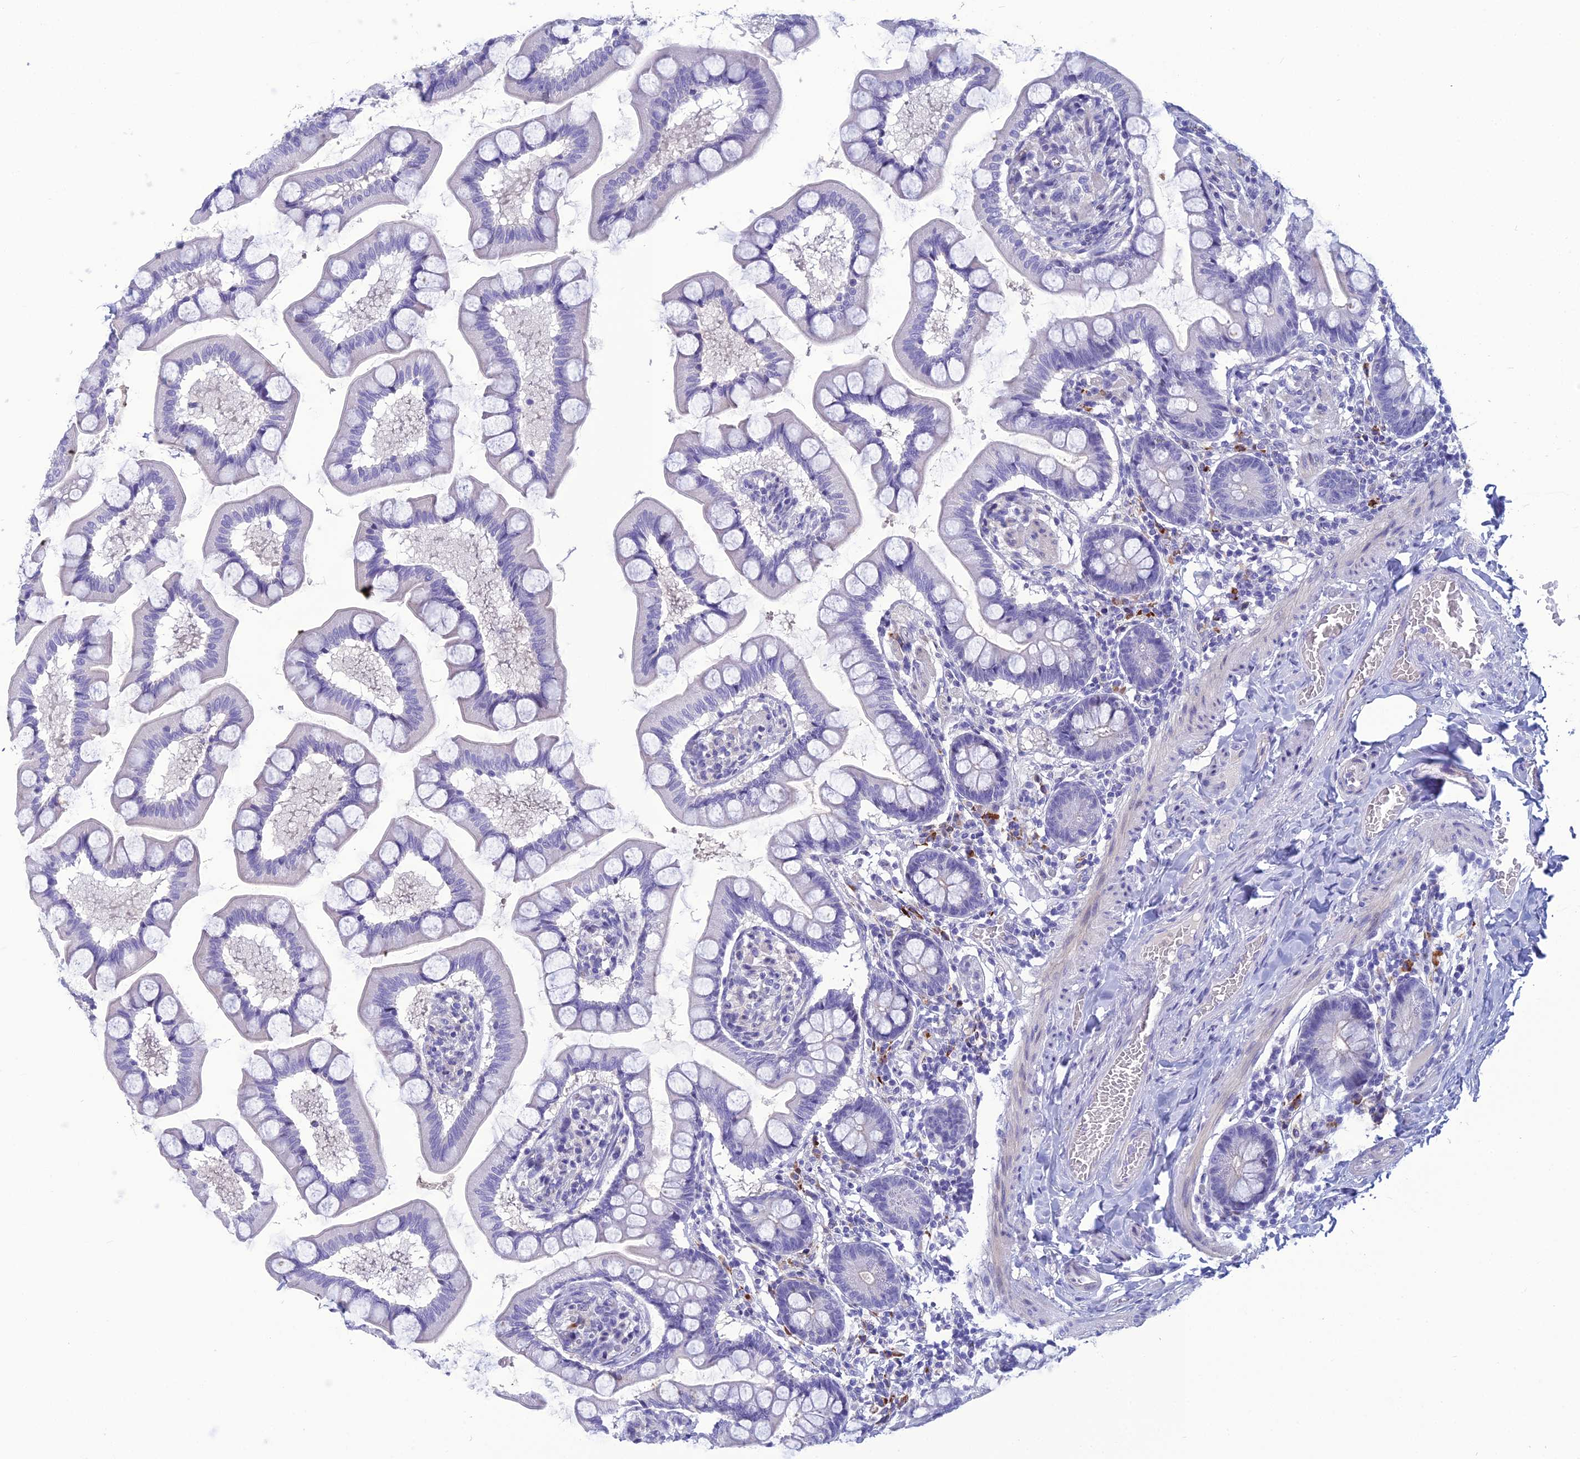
{"staining": {"intensity": "negative", "quantity": "none", "location": "none"}, "tissue": "small intestine", "cell_type": "Glandular cells", "image_type": "normal", "snomed": [{"axis": "morphology", "description": "Normal tissue, NOS"}, {"axis": "topography", "description": "Small intestine"}], "caption": "Protein analysis of normal small intestine reveals no significant positivity in glandular cells.", "gene": "CRB2", "patient": {"sex": "male", "age": 41}}